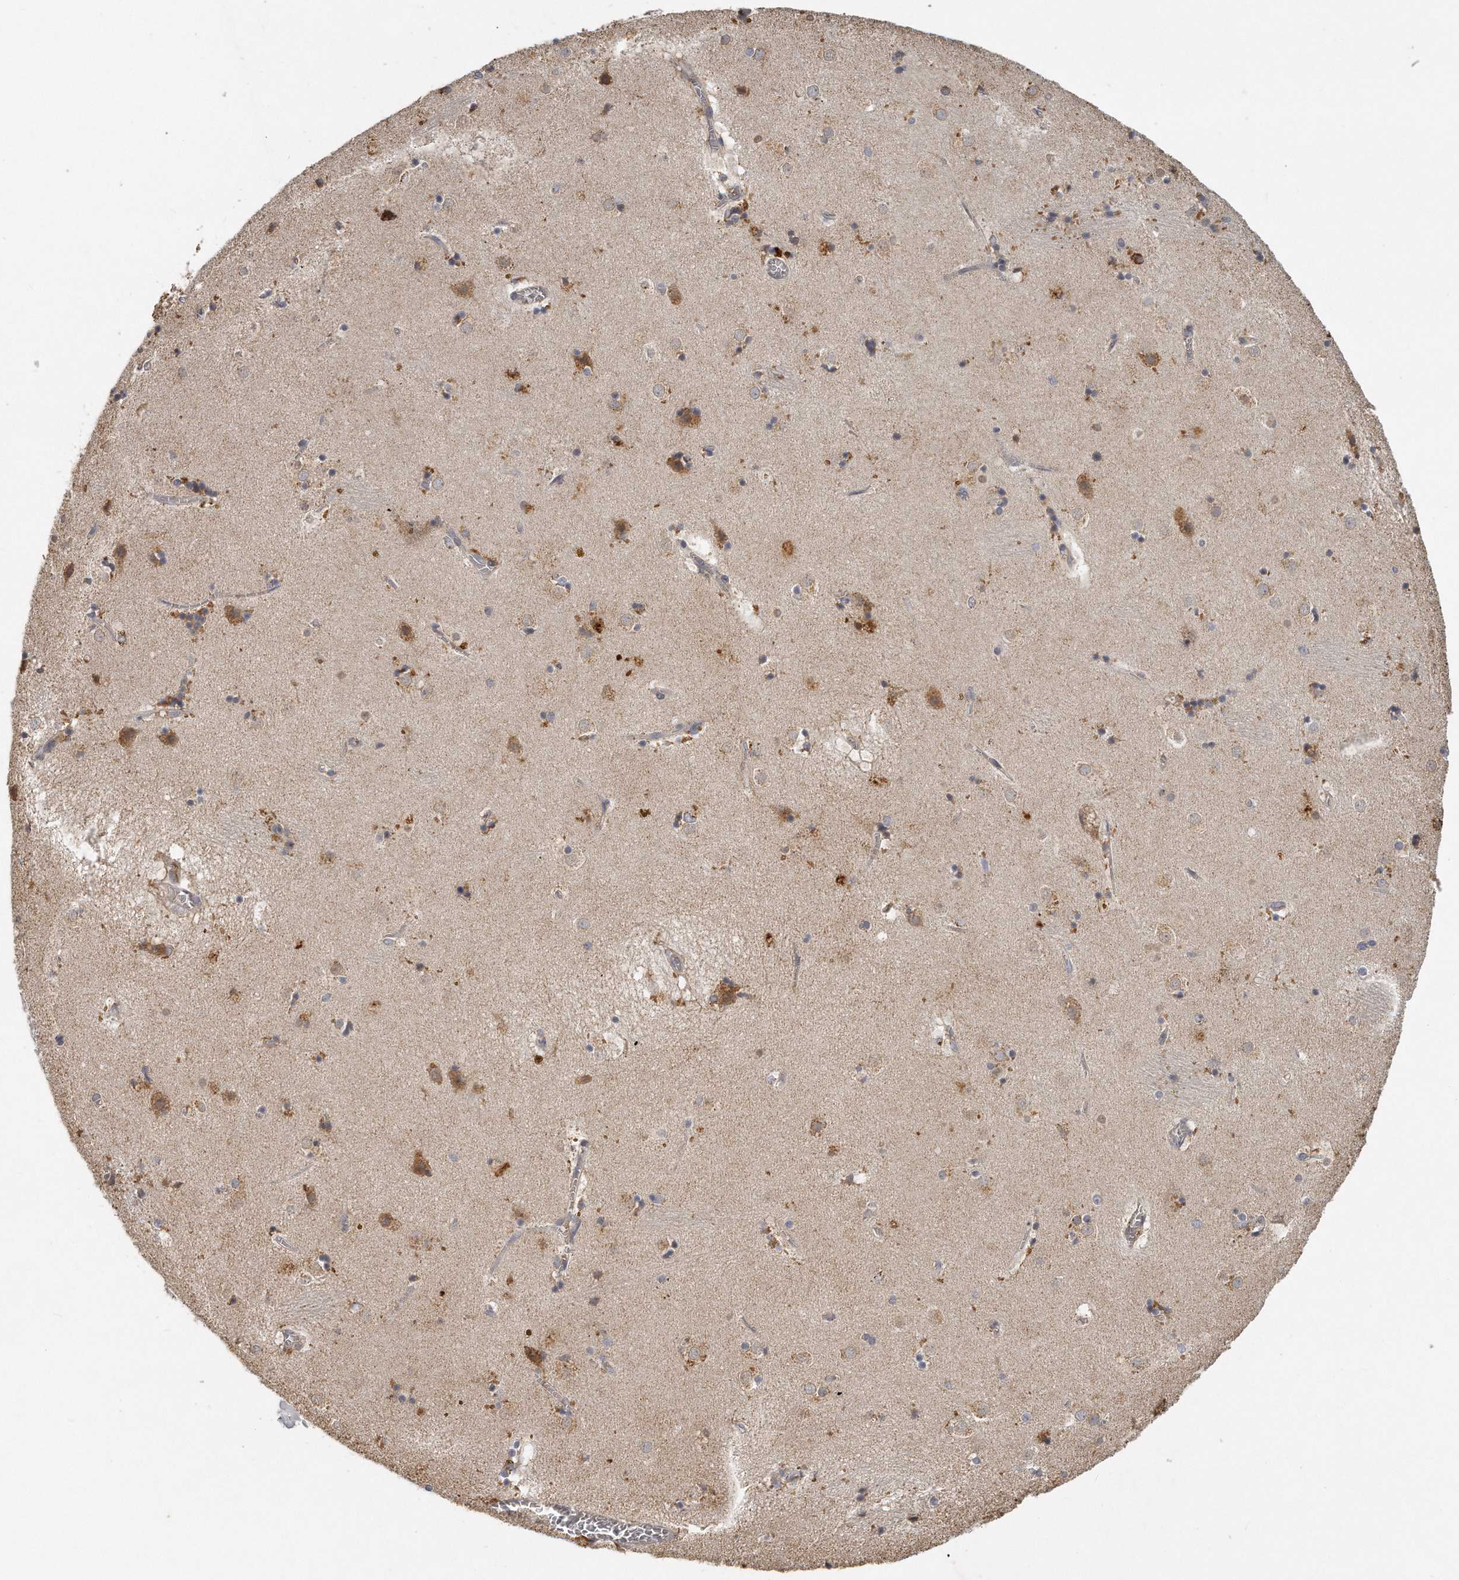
{"staining": {"intensity": "weak", "quantity": "25%-75%", "location": "cytoplasmic/membranous"}, "tissue": "caudate", "cell_type": "Glial cells", "image_type": "normal", "snomed": [{"axis": "morphology", "description": "Normal tissue, NOS"}, {"axis": "topography", "description": "Lateral ventricle wall"}], "caption": "A micrograph of human caudate stained for a protein reveals weak cytoplasmic/membranous brown staining in glial cells. (IHC, brightfield microscopy, high magnification).", "gene": "TRAPPC14", "patient": {"sex": "male", "age": 70}}